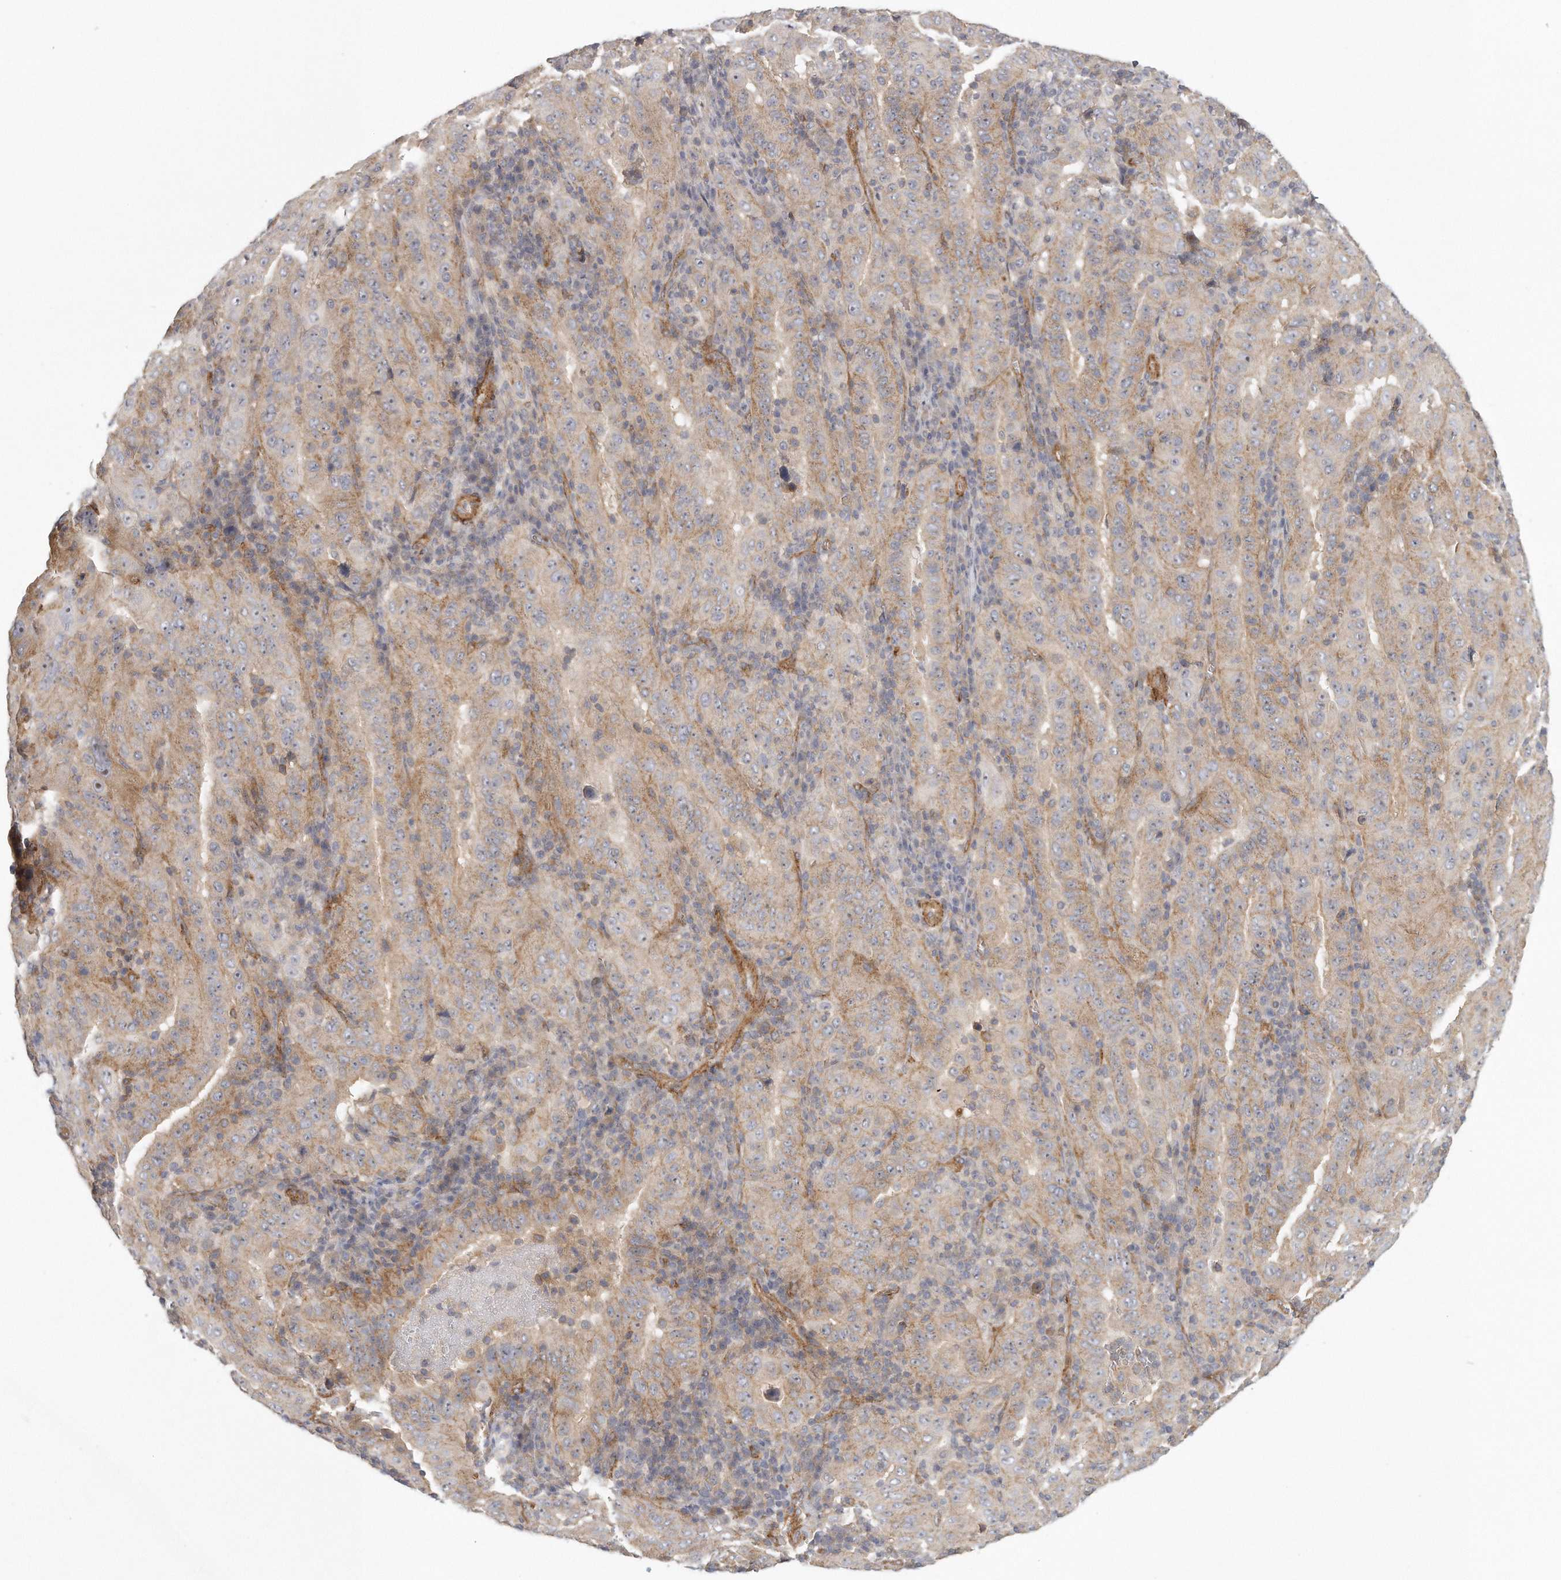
{"staining": {"intensity": "moderate", "quantity": "<25%", "location": "cytoplasmic/membranous"}, "tissue": "pancreatic cancer", "cell_type": "Tumor cells", "image_type": "cancer", "snomed": [{"axis": "morphology", "description": "Adenocarcinoma, NOS"}, {"axis": "topography", "description": "Pancreas"}], "caption": "Protein staining displays moderate cytoplasmic/membranous positivity in about <25% of tumor cells in pancreatic cancer (adenocarcinoma).", "gene": "MTERF4", "patient": {"sex": "male", "age": 63}}